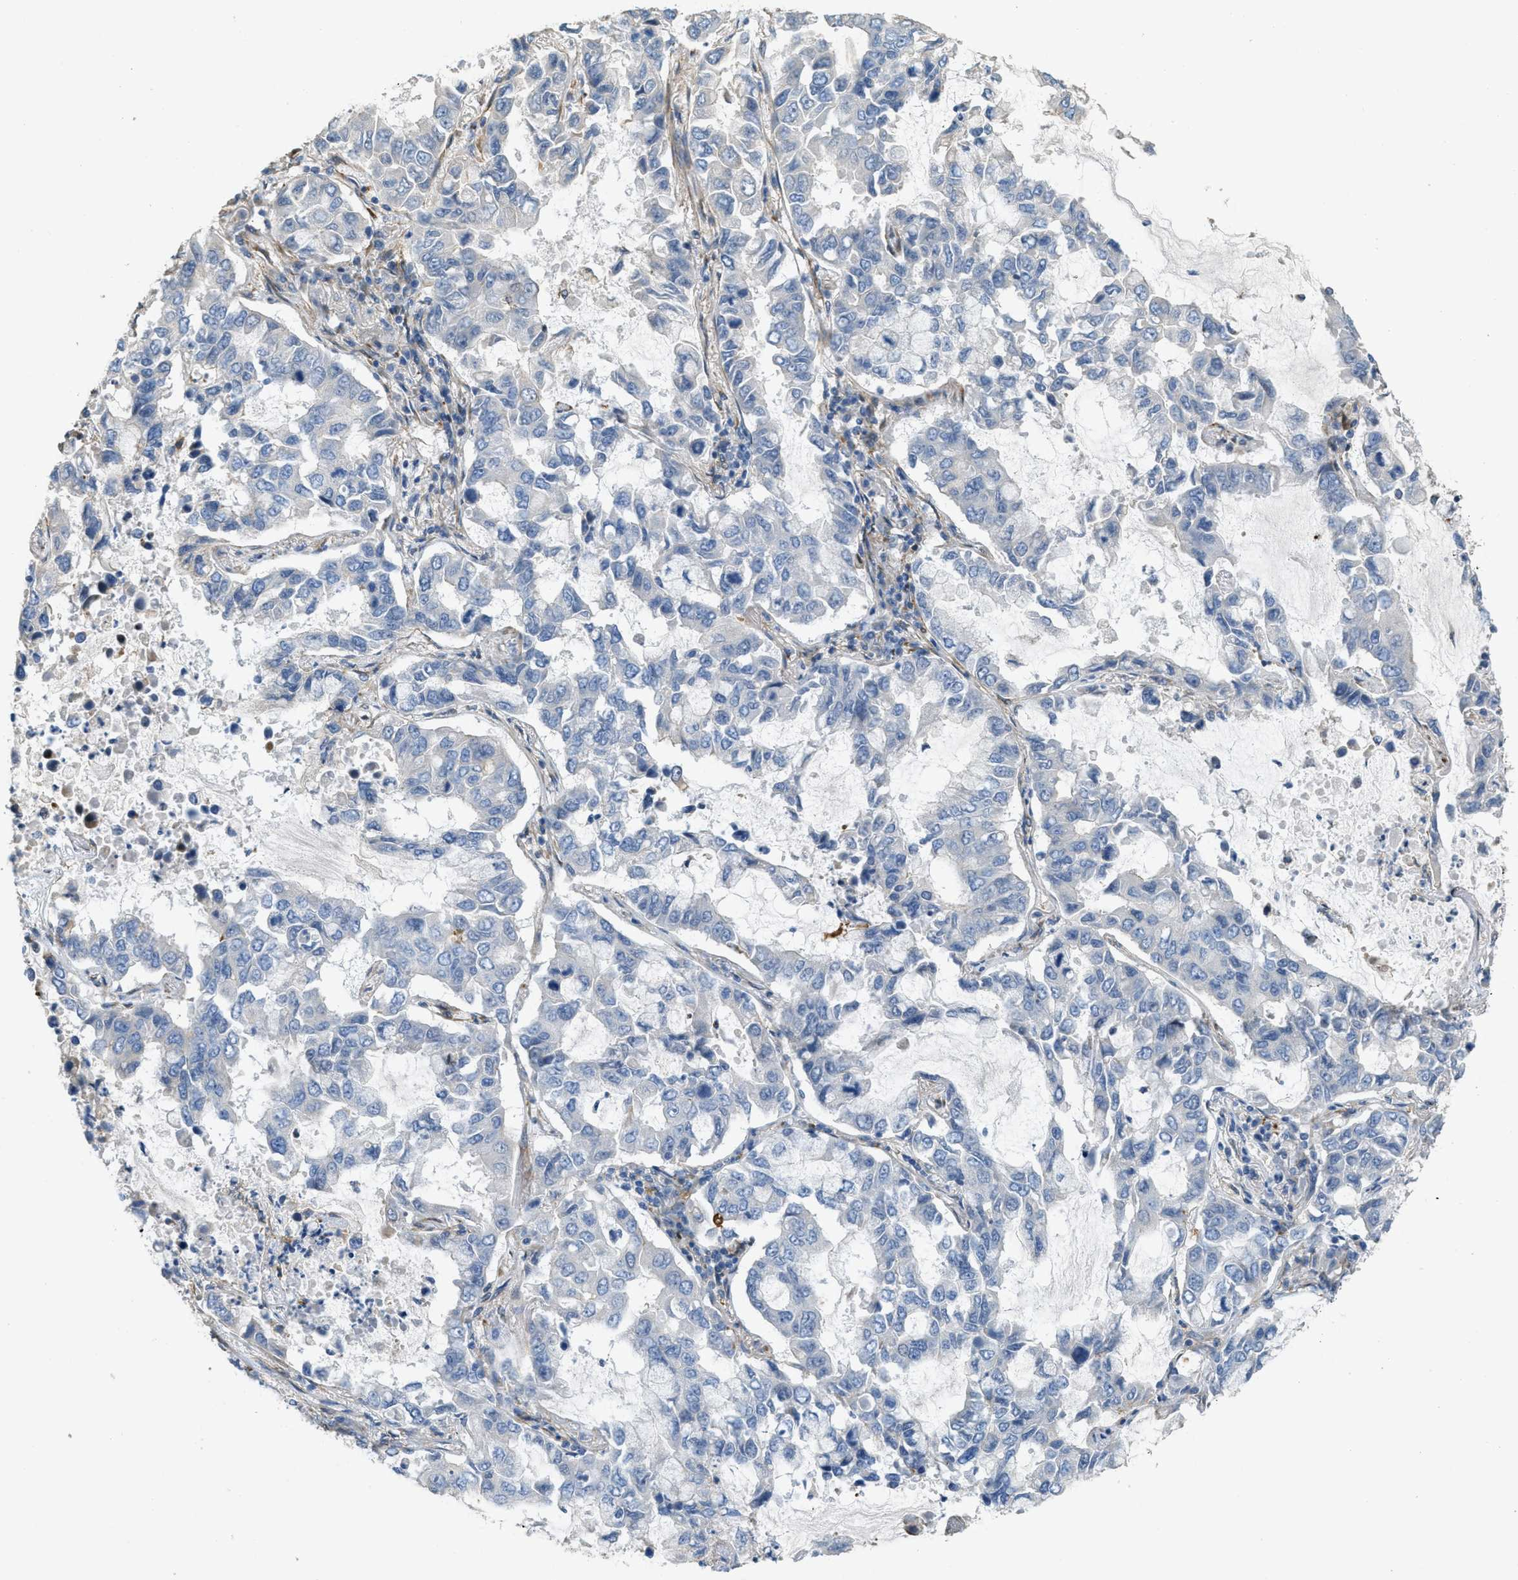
{"staining": {"intensity": "negative", "quantity": "none", "location": "none"}, "tissue": "lung cancer", "cell_type": "Tumor cells", "image_type": "cancer", "snomed": [{"axis": "morphology", "description": "Adenocarcinoma, NOS"}, {"axis": "topography", "description": "Lung"}], "caption": "An IHC image of adenocarcinoma (lung) is shown. There is no staining in tumor cells of adenocarcinoma (lung).", "gene": "ADCY5", "patient": {"sex": "male", "age": 64}}